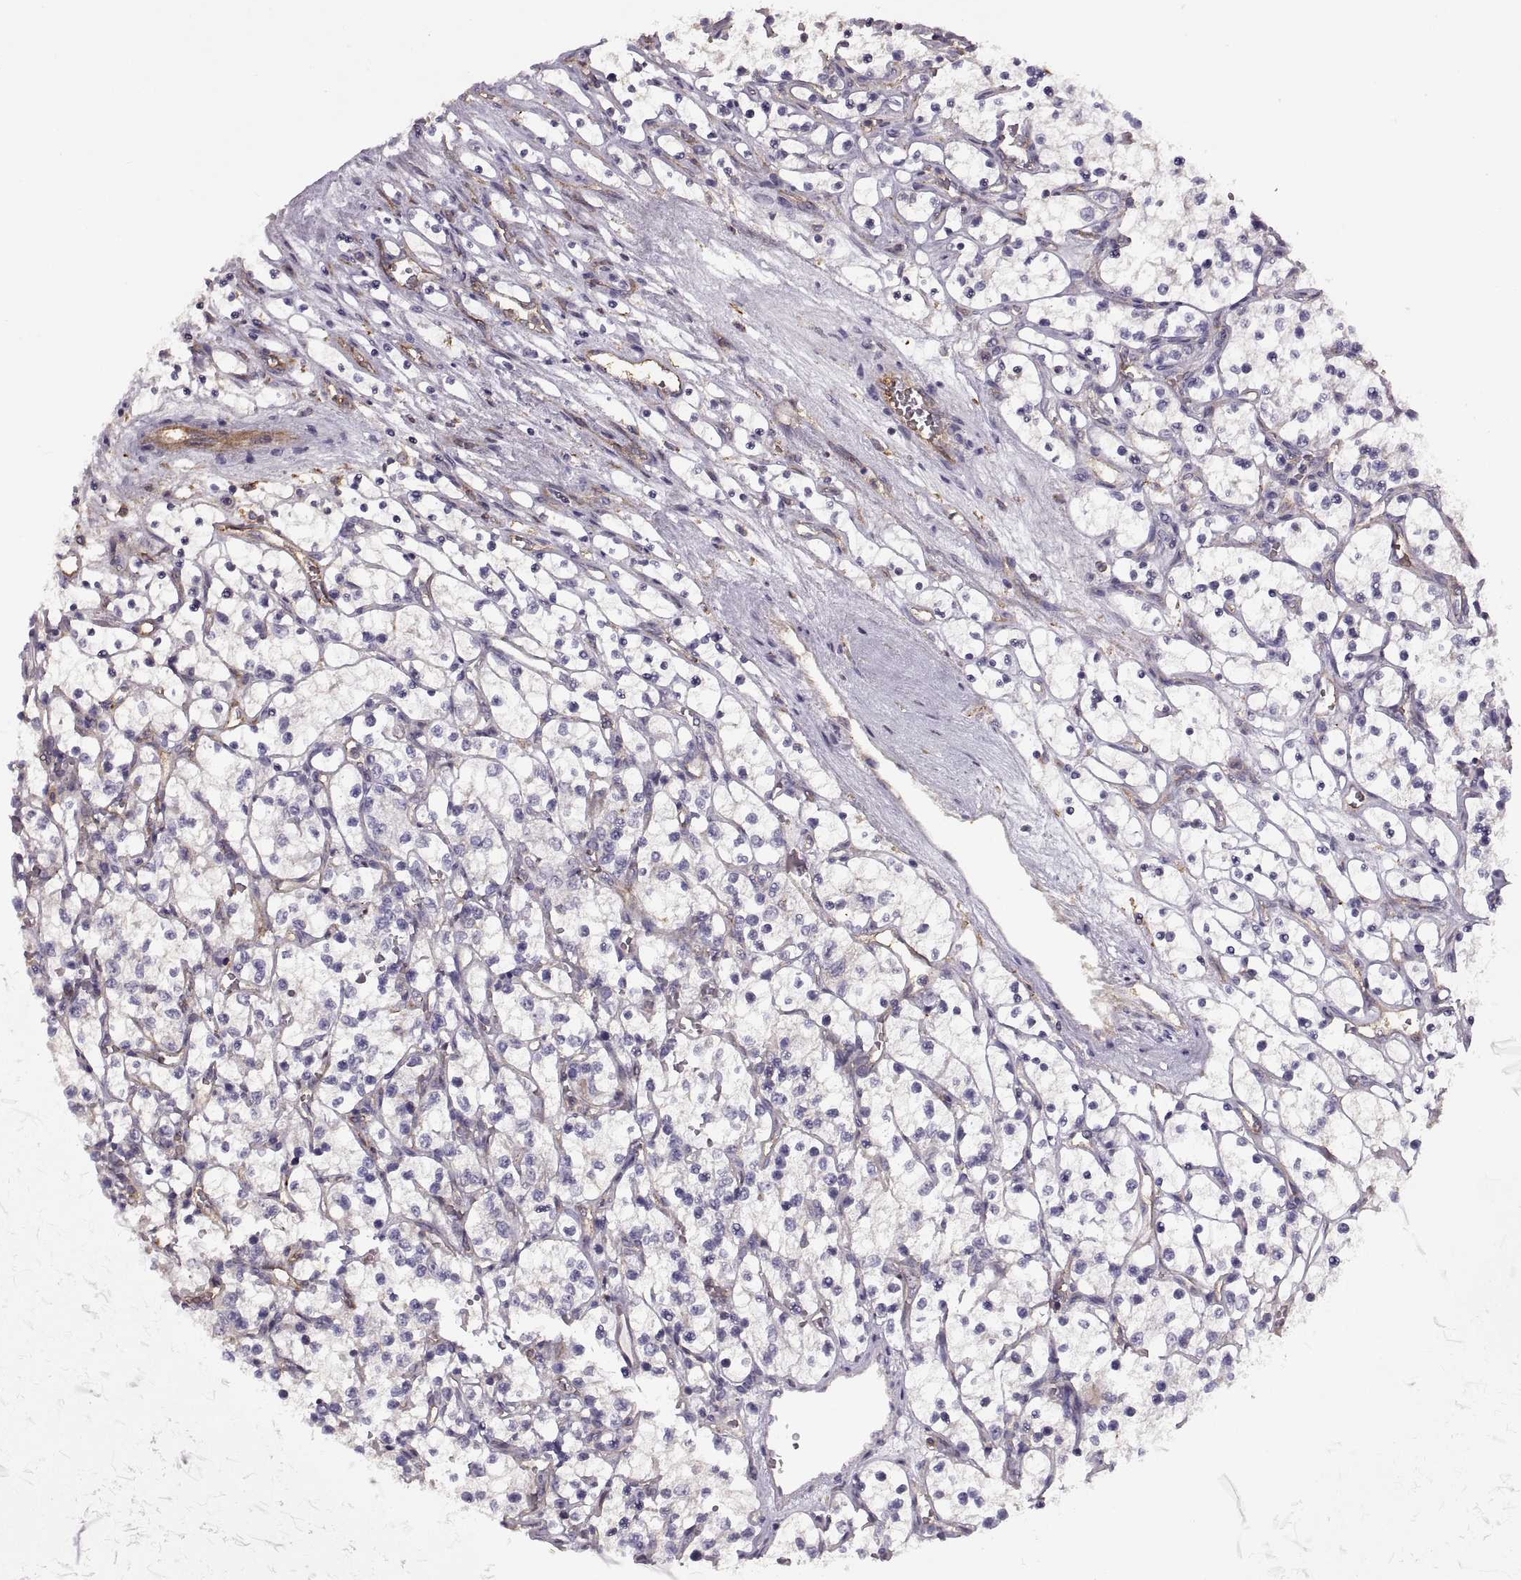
{"staining": {"intensity": "negative", "quantity": "none", "location": "none"}, "tissue": "renal cancer", "cell_type": "Tumor cells", "image_type": "cancer", "snomed": [{"axis": "morphology", "description": "Adenocarcinoma, NOS"}, {"axis": "topography", "description": "Kidney"}], "caption": "Immunohistochemistry image of human renal adenocarcinoma stained for a protein (brown), which exhibits no positivity in tumor cells.", "gene": "RALB", "patient": {"sex": "female", "age": 69}}